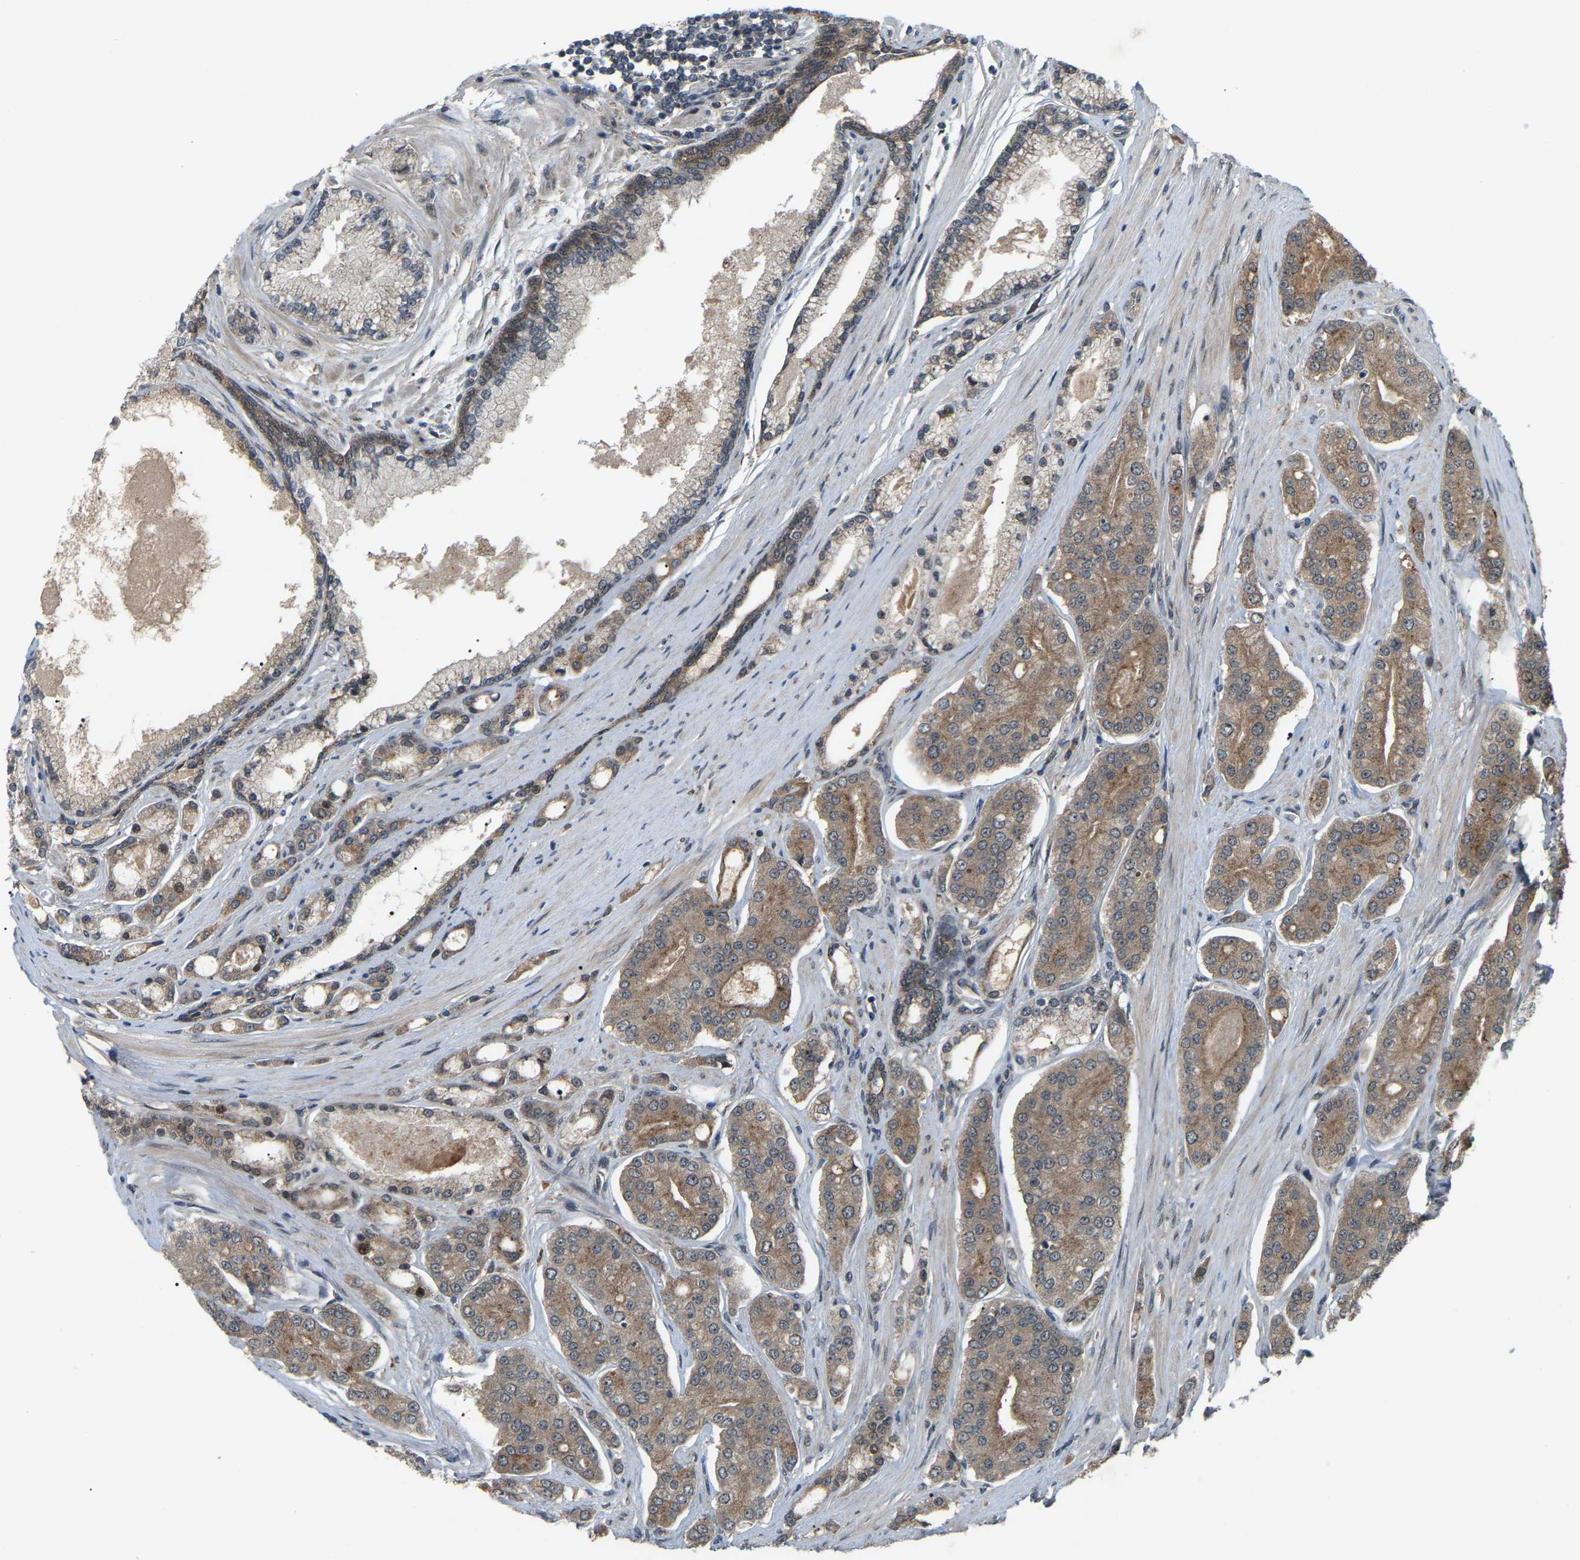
{"staining": {"intensity": "moderate", "quantity": ">75%", "location": "cytoplasmic/membranous"}, "tissue": "prostate cancer", "cell_type": "Tumor cells", "image_type": "cancer", "snomed": [{"axis": "morphology", "description": "Adenocarcinoma, High grade"}, {"axis": "topography", "description": "Prostate"}], "caption": "The micrograph shows a brown stain indicating the presence of a protein in the cytoplasmic/membranous of tumor cells in adenocarcinoma (high-grade) (prostate).", "gene": "CROT", "patient": {"sex": "male", "age": 71}}